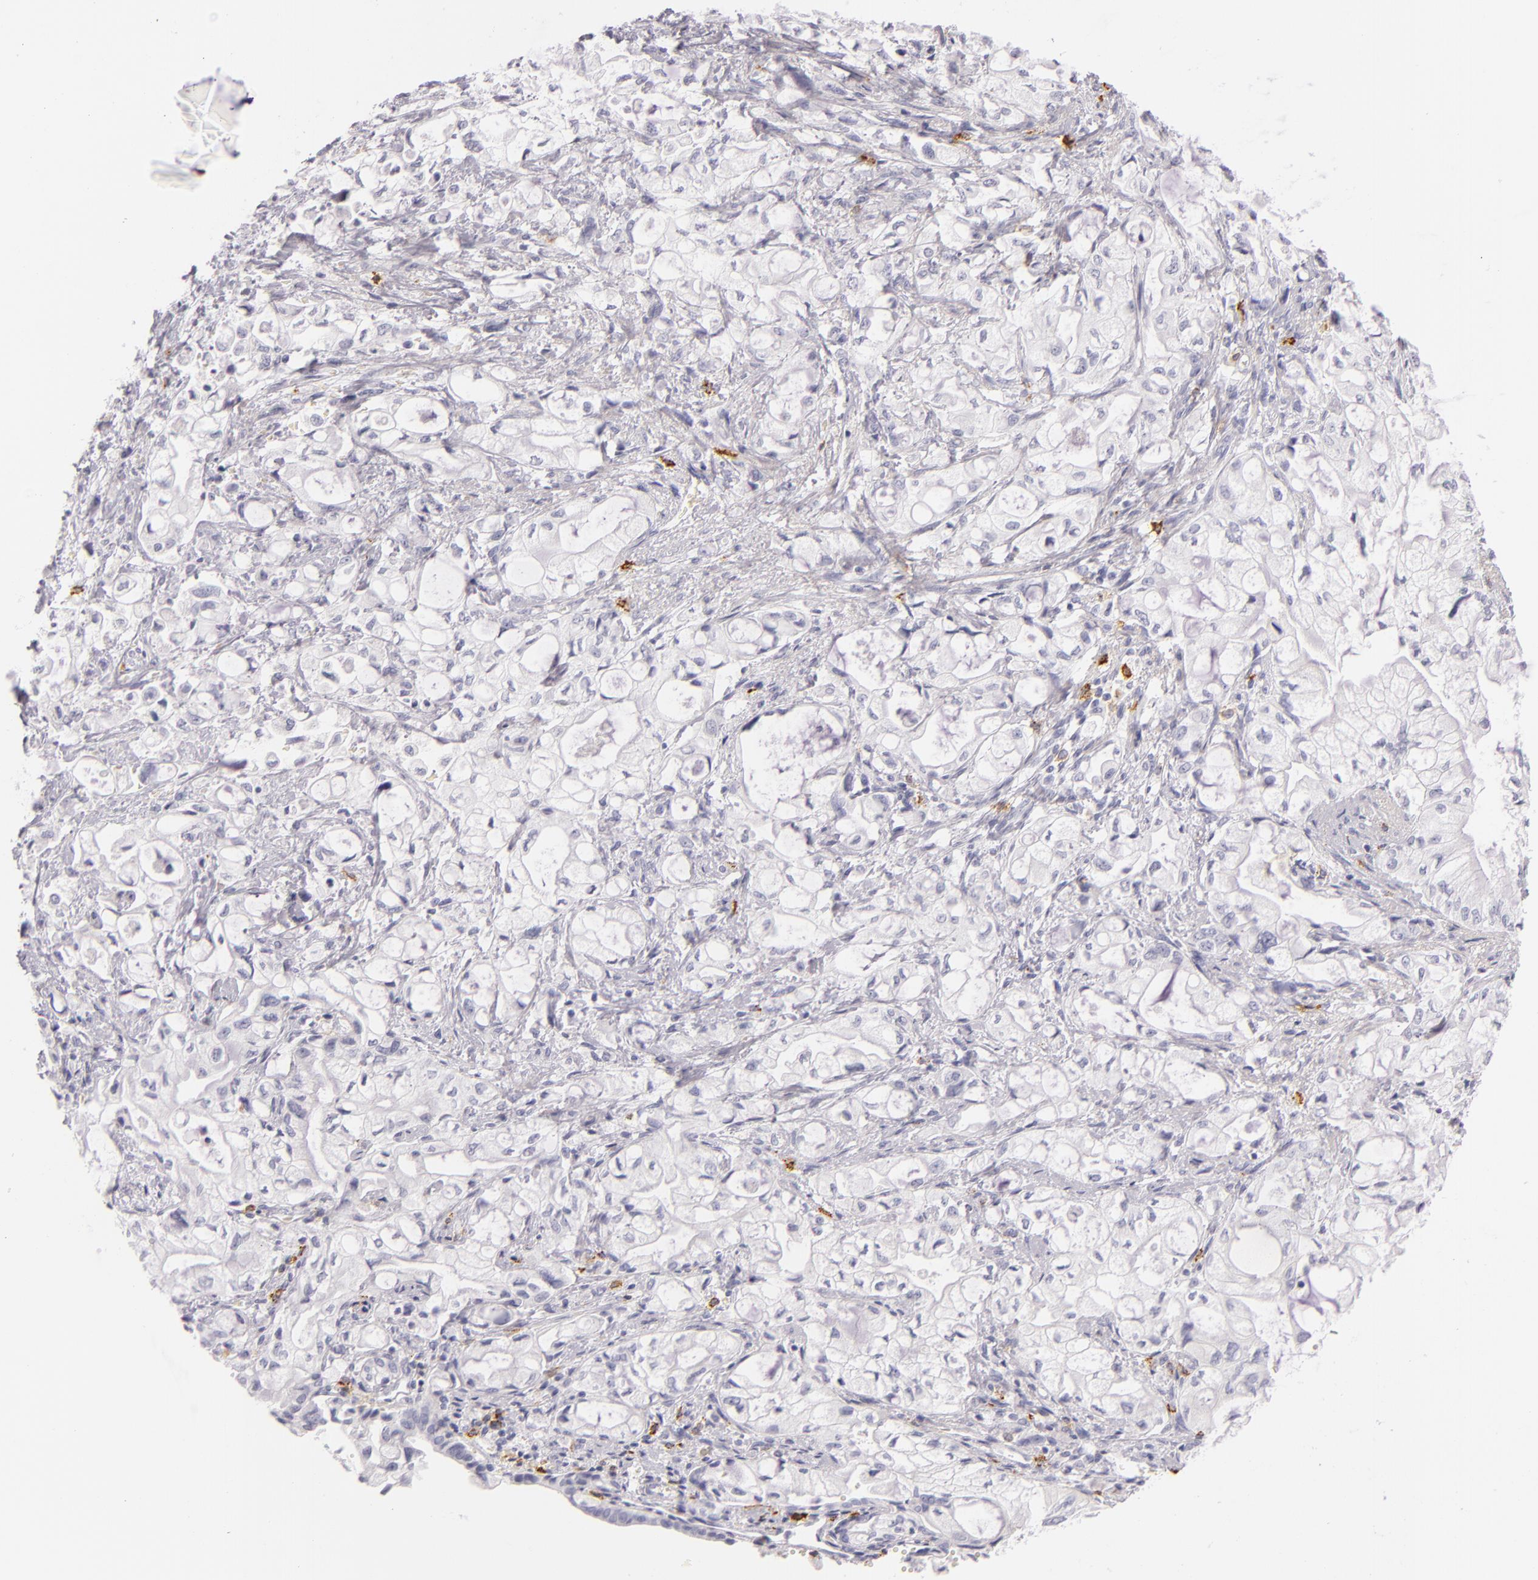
{"staining": {"intensity": "negative", "quantity": "none", "location": "none"}, "tissue": "pancreatic cancer", "cell_type": "Tumor cells", "image_type": "cancer", "snomed": [{"axis": "morphology", "description": "Adenocarcinoma, NOS"}, {"axis": "topography", "description": "Pancreas"}], "caption": "The histopathology image demonstrates no significant expression in tumor cells of pancreatic cancer (adenocarcinoma).", "gene": "TPSD1", "patient": {"sex": "male", "age": 79}}